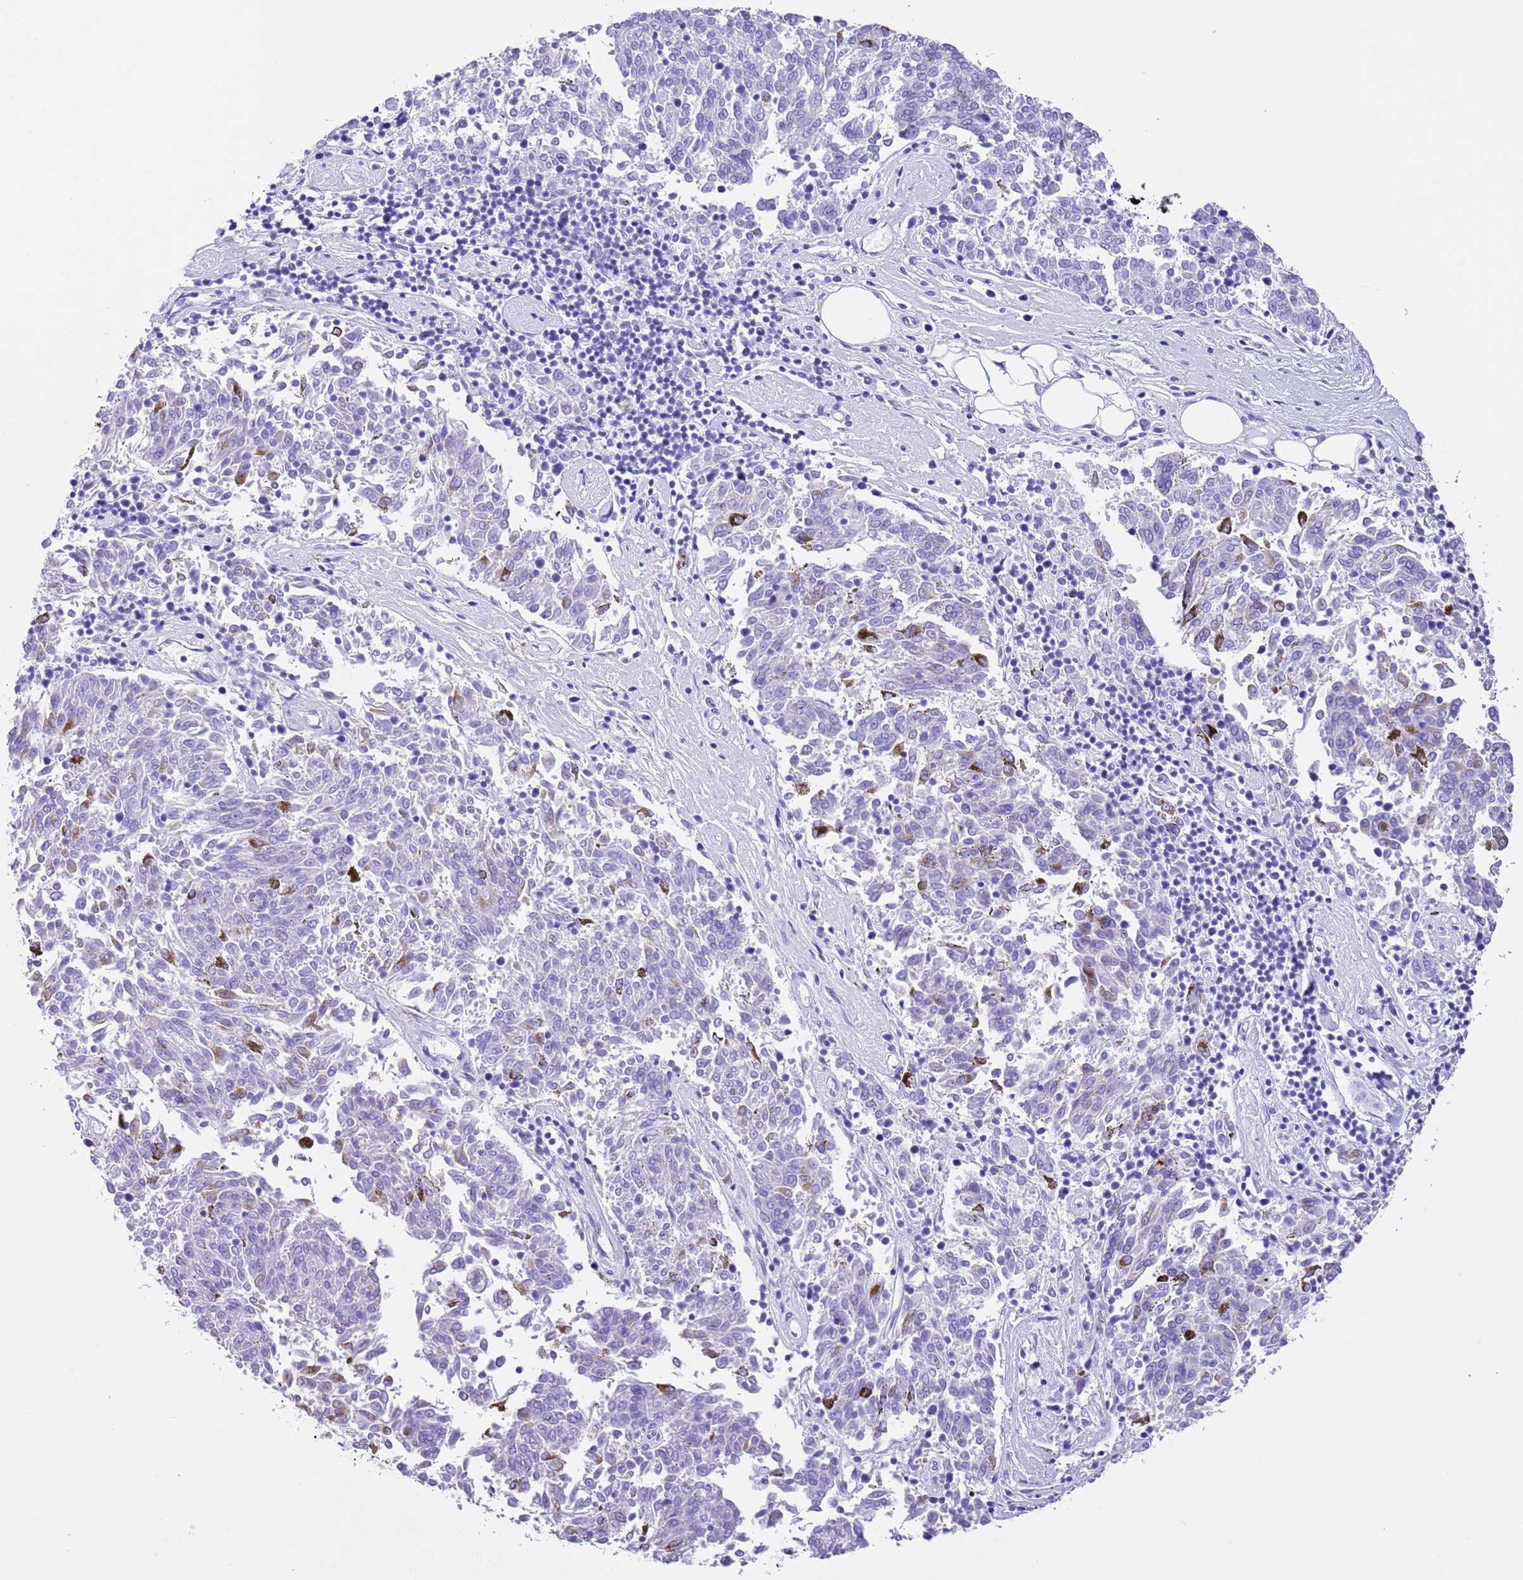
{"staining": {"intensity": "negative", "quantity": "none", "location": "none"}, "tissue": "melanoma", "cell_type": "Tumor cells", "image_type": "cancer", "snomed": [{"axis": "morphology", "description": "Malignant melanoma, NOS"}, {"axis": "topography", "description": "Skin"}], "caption": "Malignant melanoma stained for a protein using immunohistochemistry (IHC) shows no positivity tumor cells.", "gene": "TMEM185B", "patient": {"sex": "female", "age": 72}}